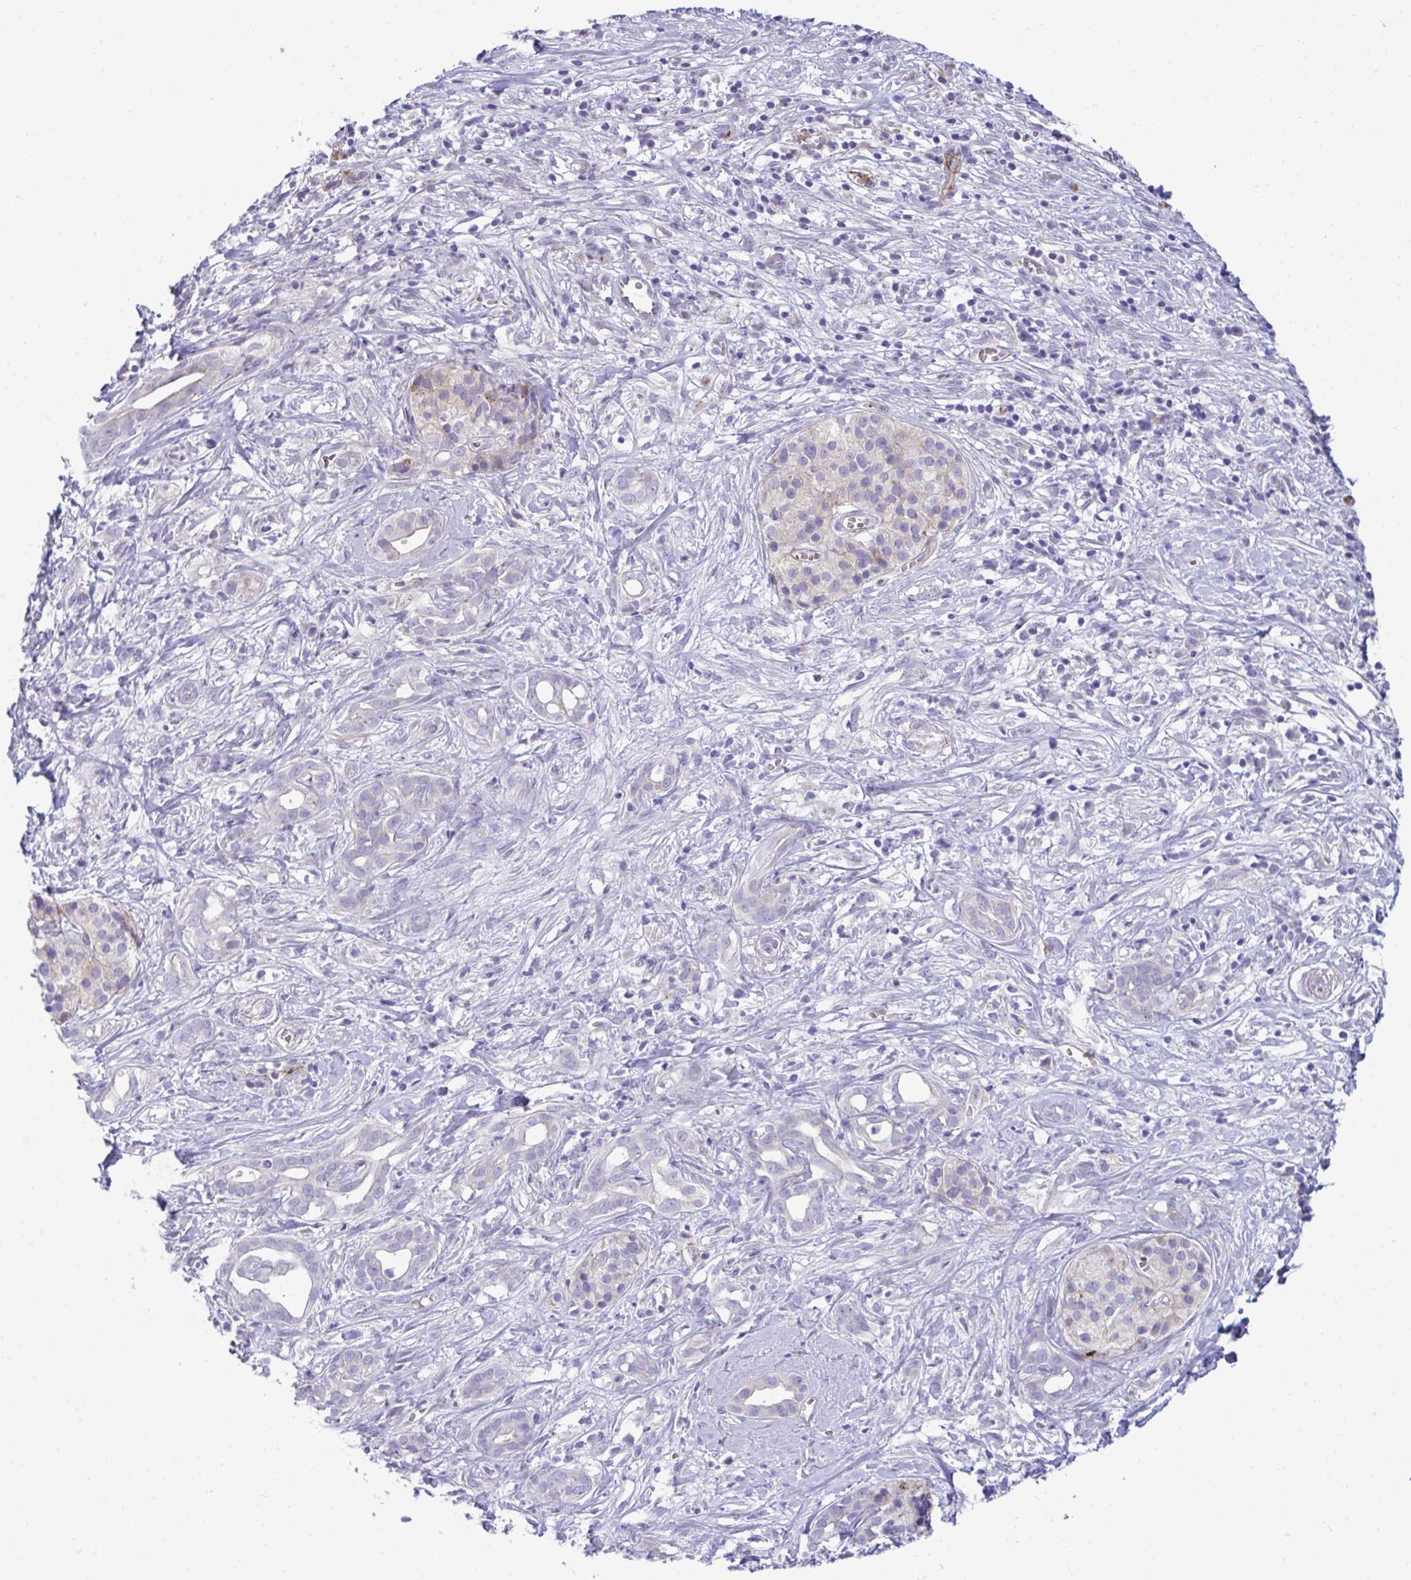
{"staining": {"intensity": "negative", "quantity": "none", "location": "none"}, "tissue": "pancreatic cancer", "cell_type": "Tumor cells", "image_type": "cancer", "snomed": [{"axis": "morphology", "description": "Adenocarcinoma, NOS"}, {"axis": "topography", "description": "Pancreas"}], "caption": "High power microscopy image of an immunohistochemistry (IHC) micrograph of pancreatic cancer (adenocarcinoma), revealing no significant expression in tumor cells.", "gene": "TOR1AIP2", "patient": {"sex": "male", "age": 61}}